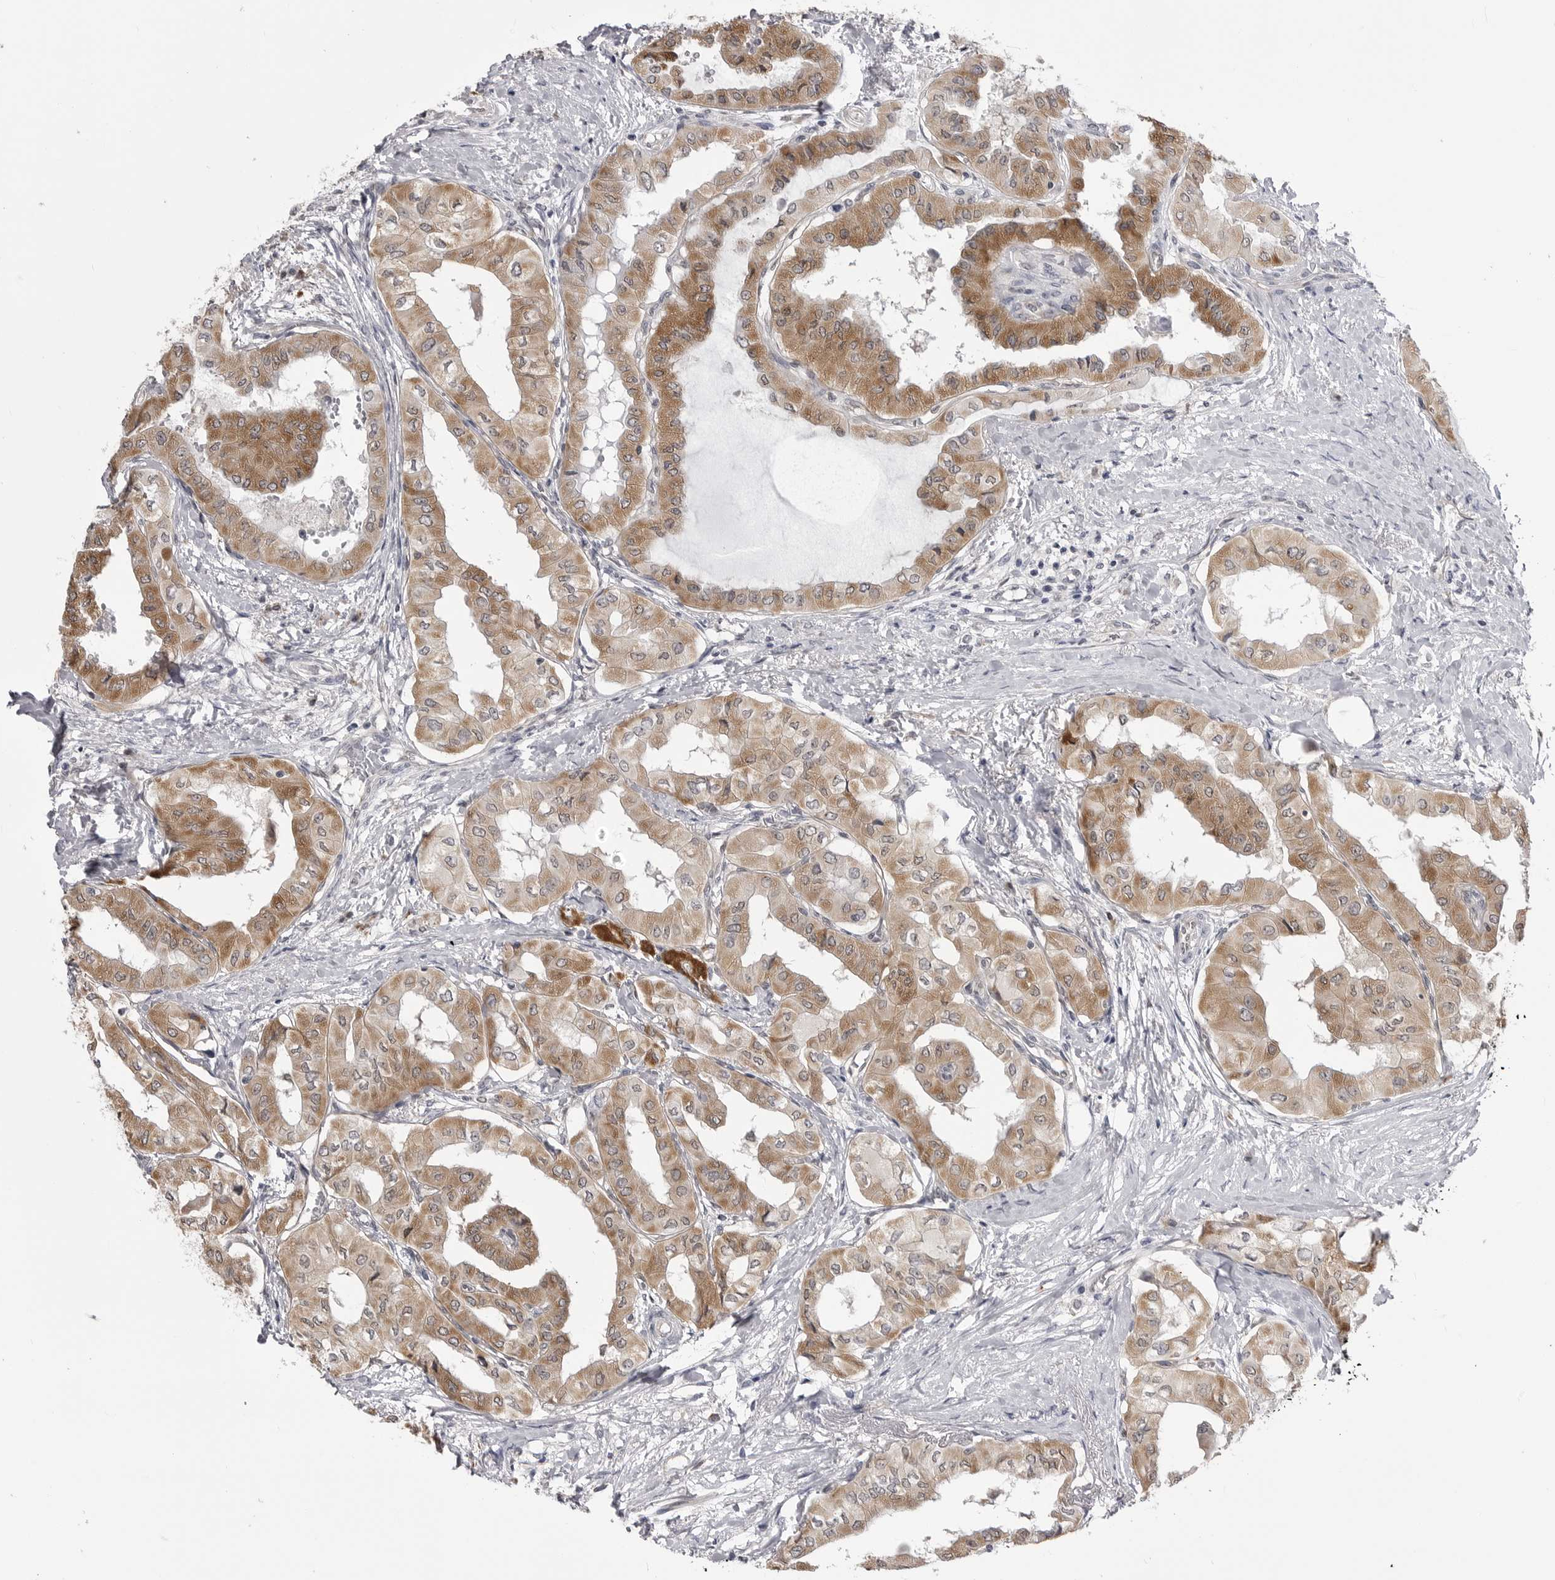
{"staining": {"intensity": "moderate", "quantity": ">75%", "location": "cytoplasmic/membranous"}, "tissue": "thyroid cancer", "cell_type": "Tumor cells", "image_type": "cancer", "snomed": [{"axis": "morphology", "description": "Papillary adenocarcinoma, NOS"}, {"axis": "topography", "description": "Thyroid gland"}], "caption": "Immunohistochemistry (IHC) (DAB) staining of thyroid cancer (papillary adenocarcinoma) displays moderate cytoplasmic/membranous protein staining in about >75% of tumor cells.", "gene": "FH", "patient": {"sex": "female", "age": 59}}